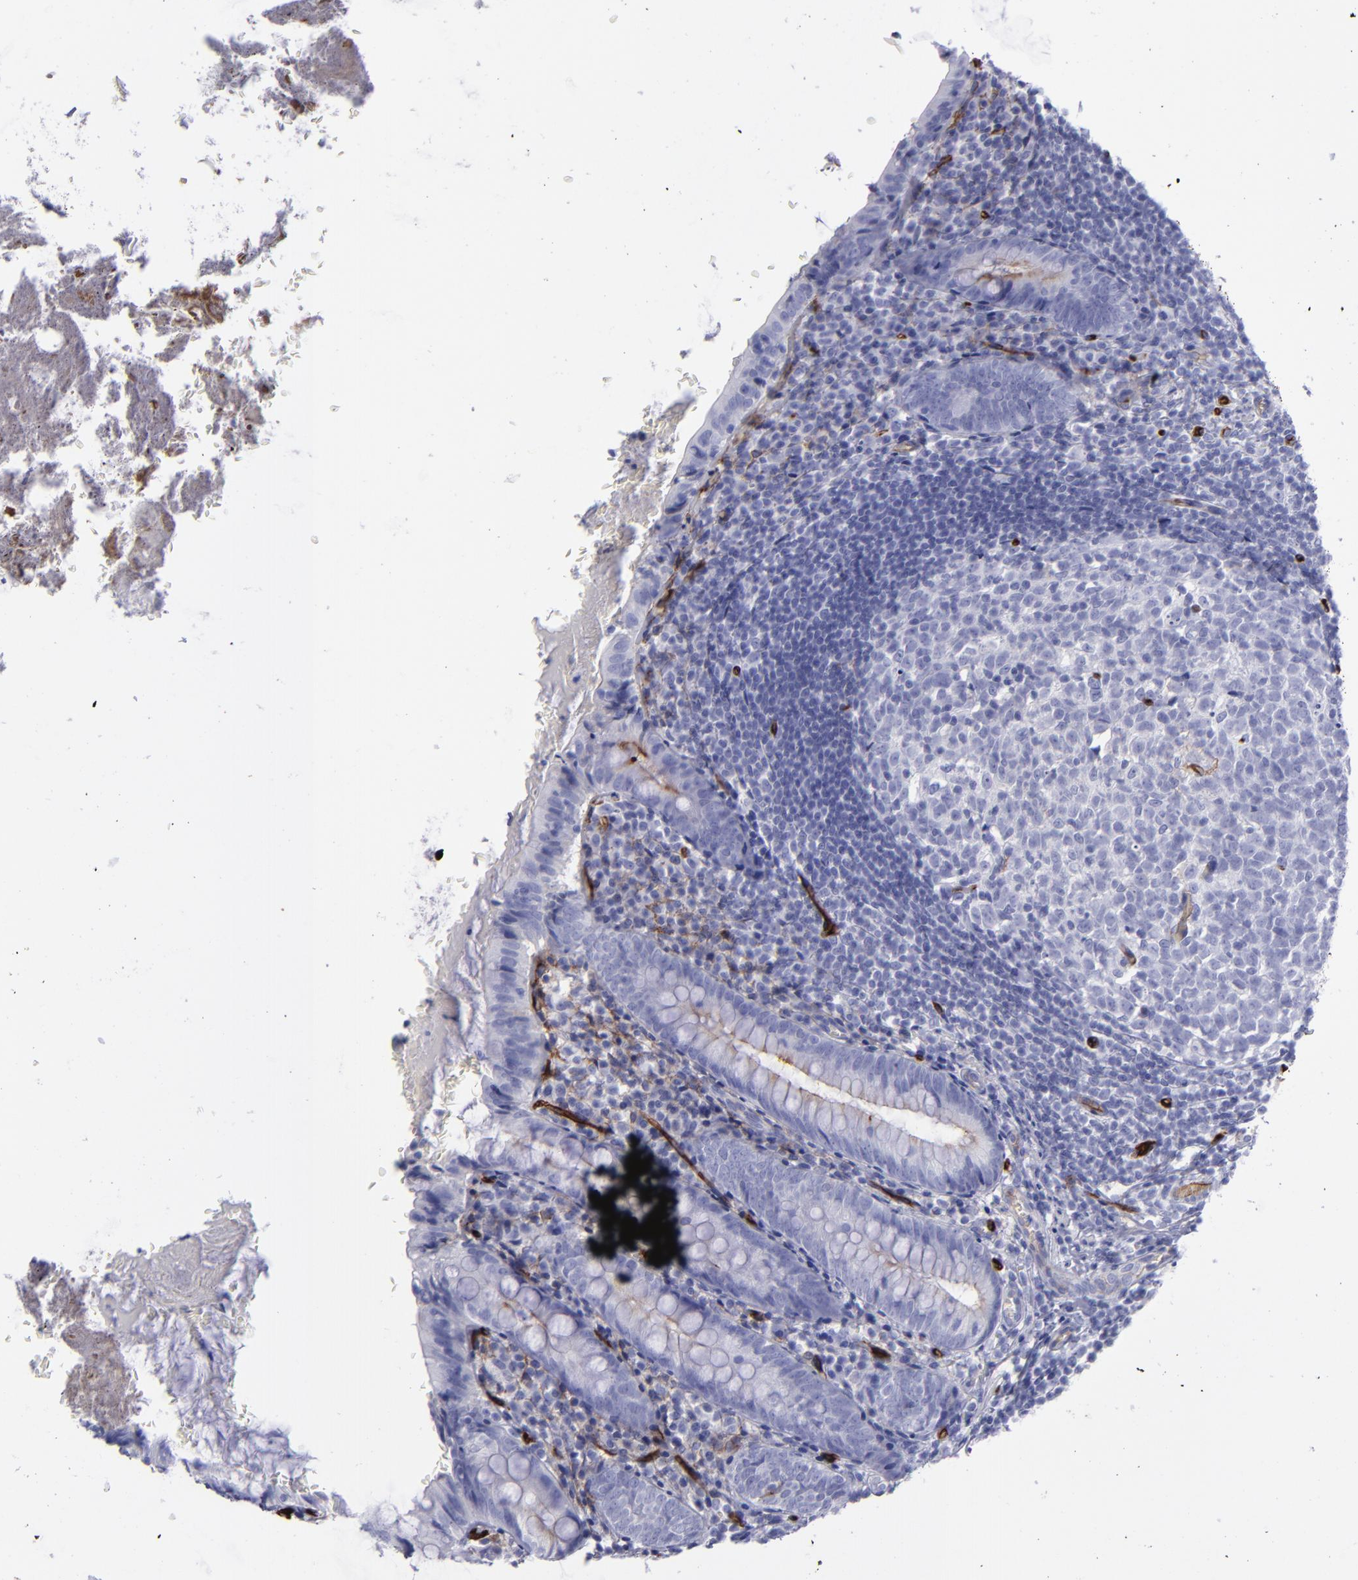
{"staining": {"intensity": "moderate", "quantity": "25%-75%", "location": "cytoplasmic/membranous"}, "tissue": "appendix", "cell_type": "Glandular cells", "image_type": "normal", "snomed": [{"axis": "morphology", "description": "Normal tissue, NOS"}, {"axis": "topography", "description": "Appendix"}], "caption": "This is a micrograph of immunohistochemistry staining of unremarkable appendix, which shows moderate positivity in the cytoplasmic/membranous of glandular cells.", "gene": "ACE", "patient": {"sex": "female", "age": 10}}